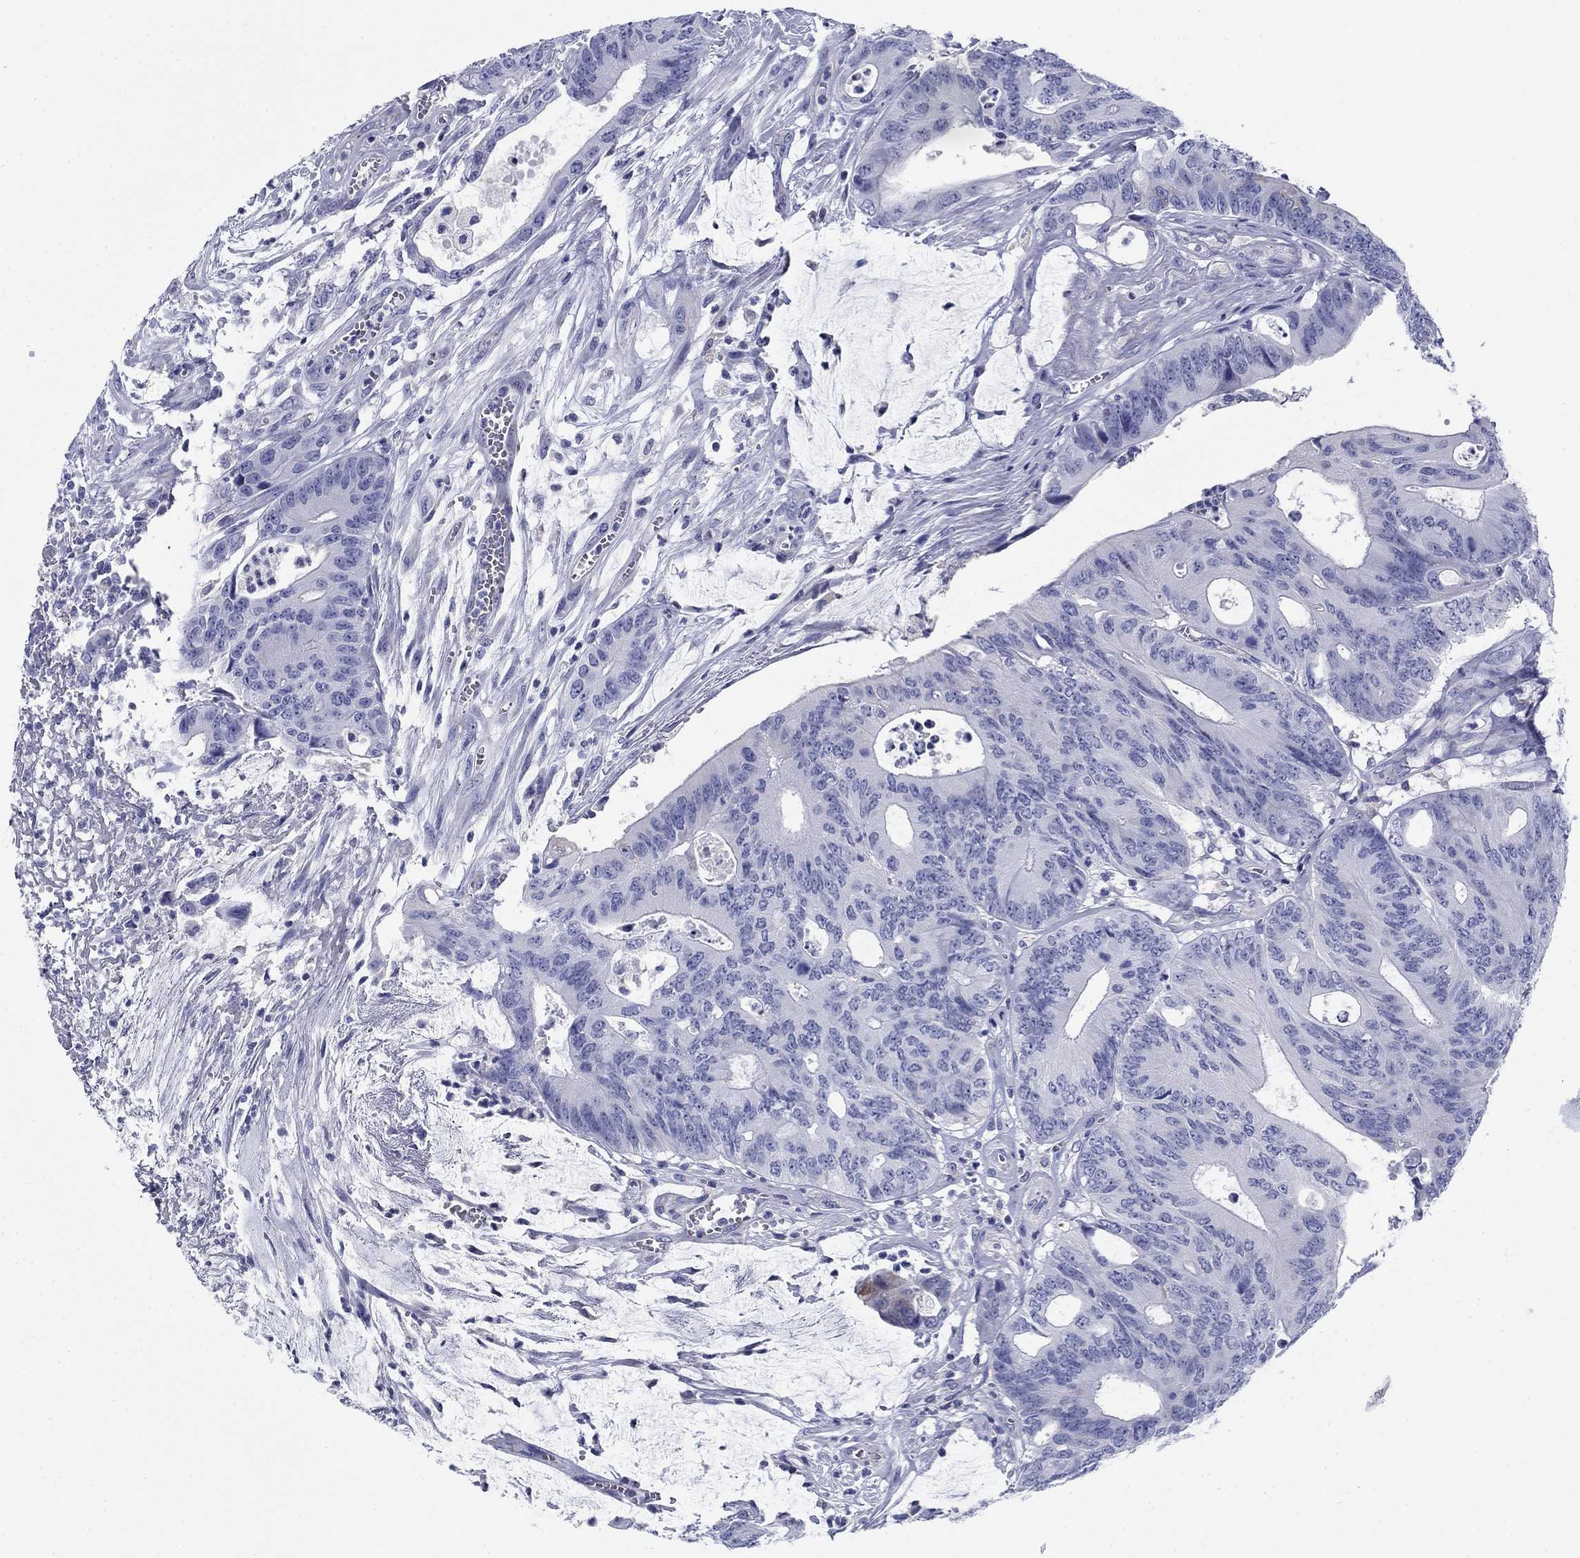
{"staining": {"intensity": "negative", "quantity": "none", "location": "none"}, "tissue": "colorectal cancer", "cell_type": "Tumor cells", "image_type": "cancer", "snomed": [{"axis": "morphology", "description": "Normal tissue, NOS"}, {"axis": "morphology", "description": "Adenocarcinoma, NOS"}, {"axis": "topography", "description": "Colon"}], "caption": "Immunohistochemistry micrograph of human colorectal adenocarcinoma stained for a protein (brown), which displays no expression in tumor cells.", "gene": "UPB1", "patient": {"sex": "male", "age": 65}}